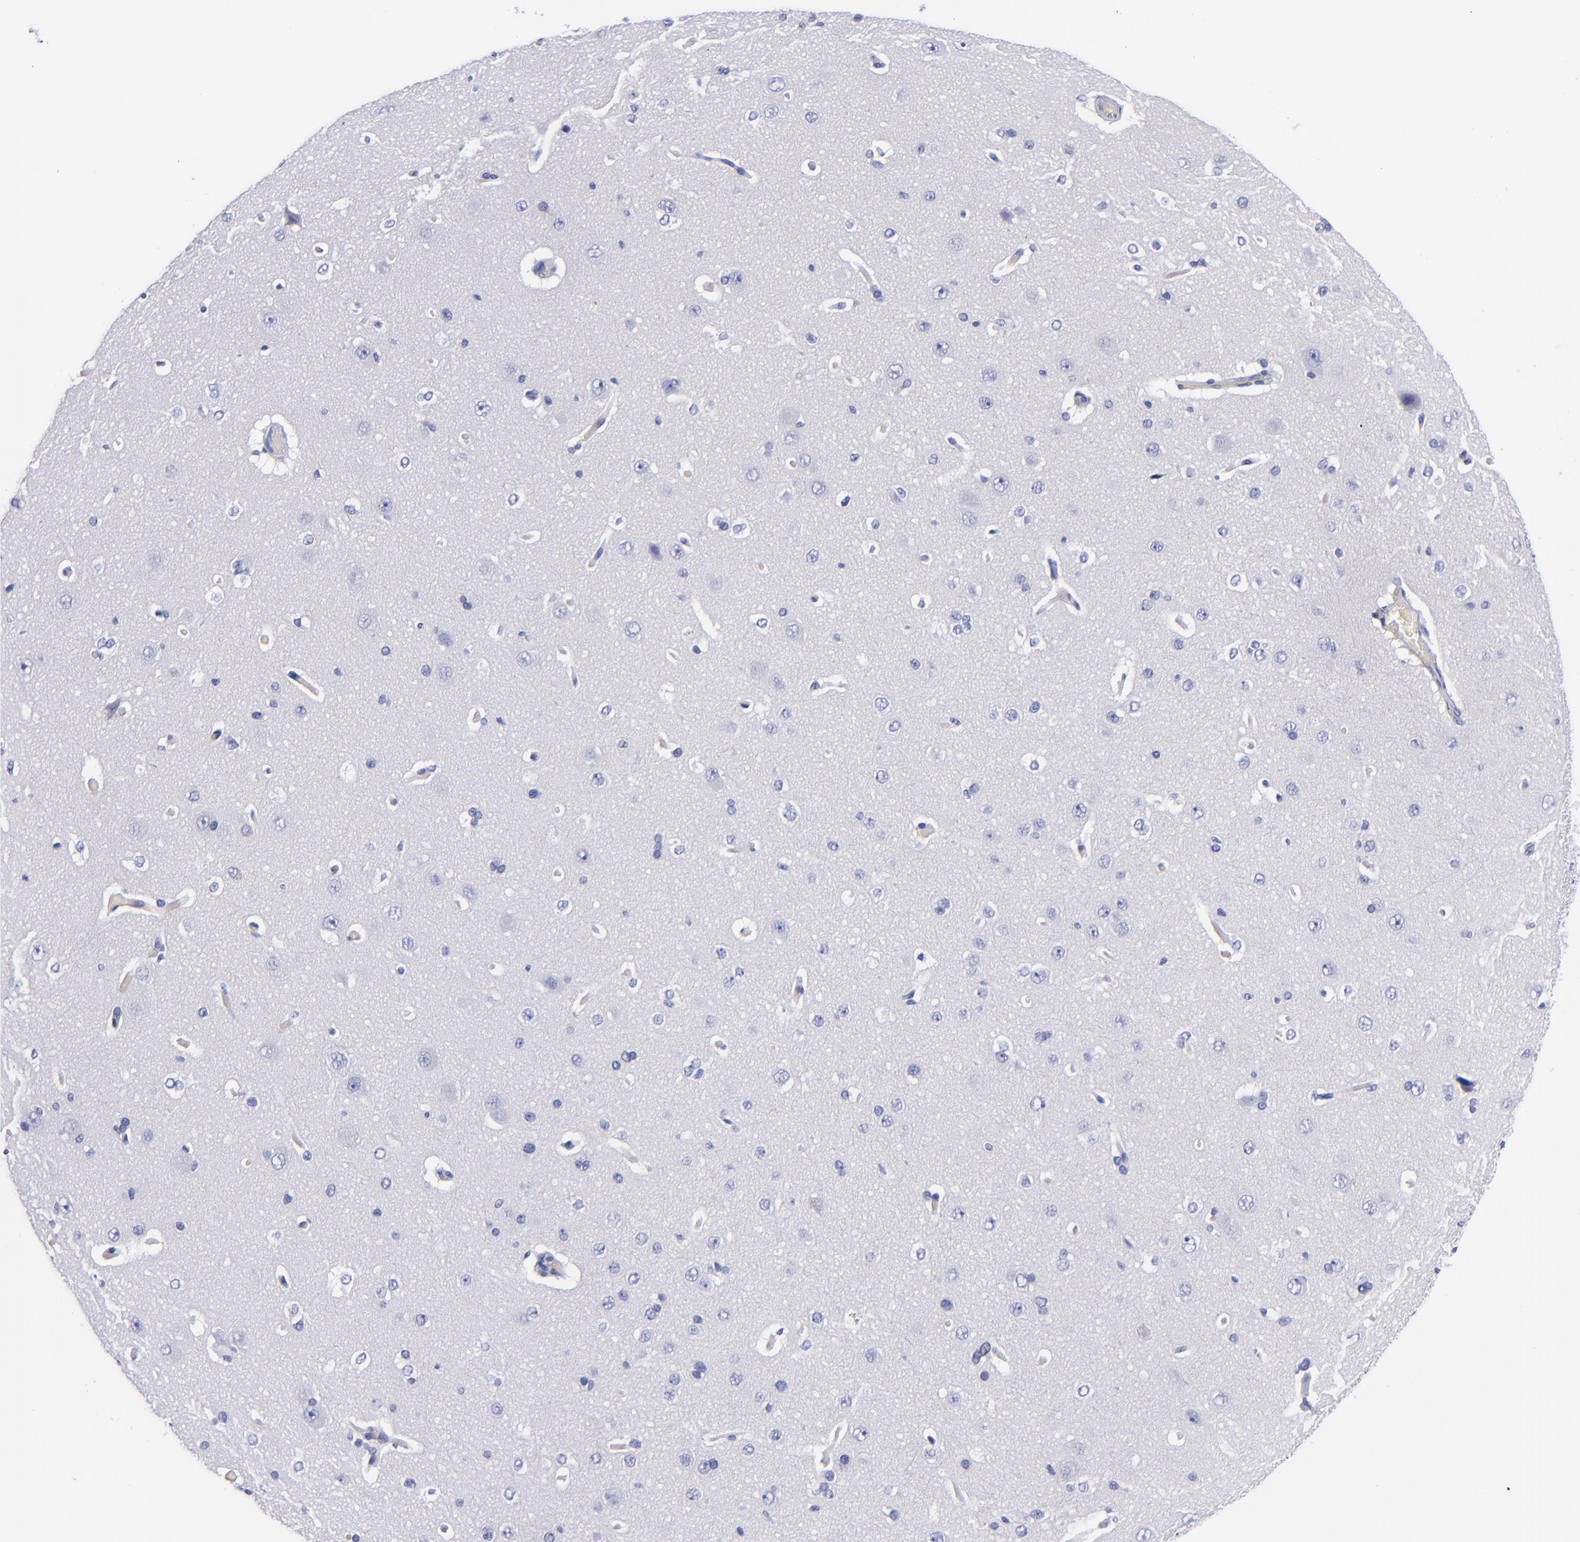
{"staining": {"intensity": "negative", "quantity": "none", "location": "none"}, "tissue": "cerebral cortex", "cell_type": "Endothelial cells", "image_type": "normal", "snomed": [{"axis": "morphology", "description": "Normal tissue, NOS"}, {"axis": "topography", "description": "Cerebral cortex"}], "caption": "High power microscopy photomicrograph of an immunohistochemistry (IHC) micrograph of normal cerebral cortex, revealing no significant positivity in endothelial cells.", "gene": "MCM7", "patient": {"sex": "female", "age": 45}}